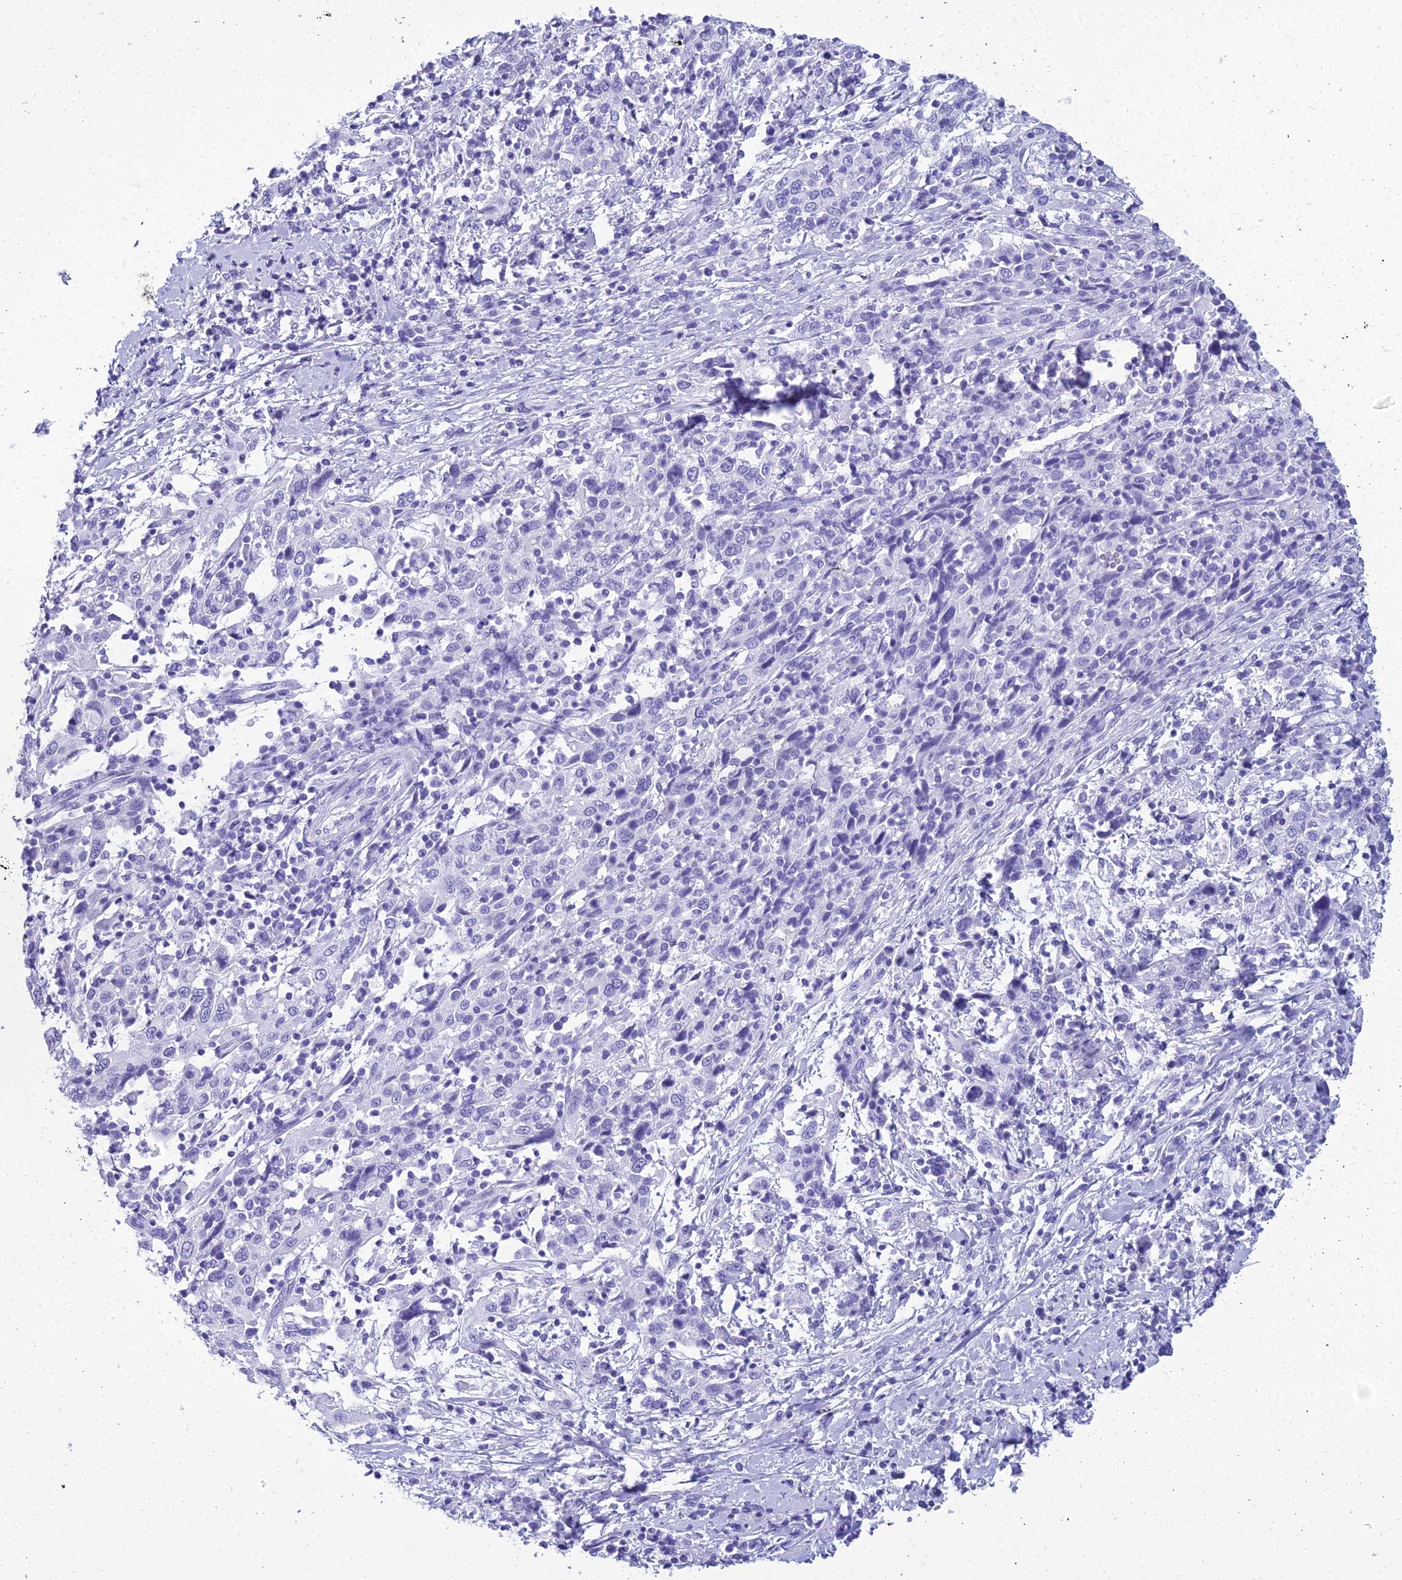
{"staining": {"intensity": "negative", "quantity": "none", "location": "none"}, "tissue": "cervical cancer", "cell_type": "Tumor cells", "image_type": "cancer", "snomed": [{"axis": "morphology", "description": "Squamous cell carcinoma, NOS"}, {"axis": "topography", "description": "Cervix"}], "caption": "Cervical cancer stained for a protein using immunohistochemistry shows no expression tumor cells.", "gene": "ZNF442", "patient": {"sex": "female", "age": 46}}